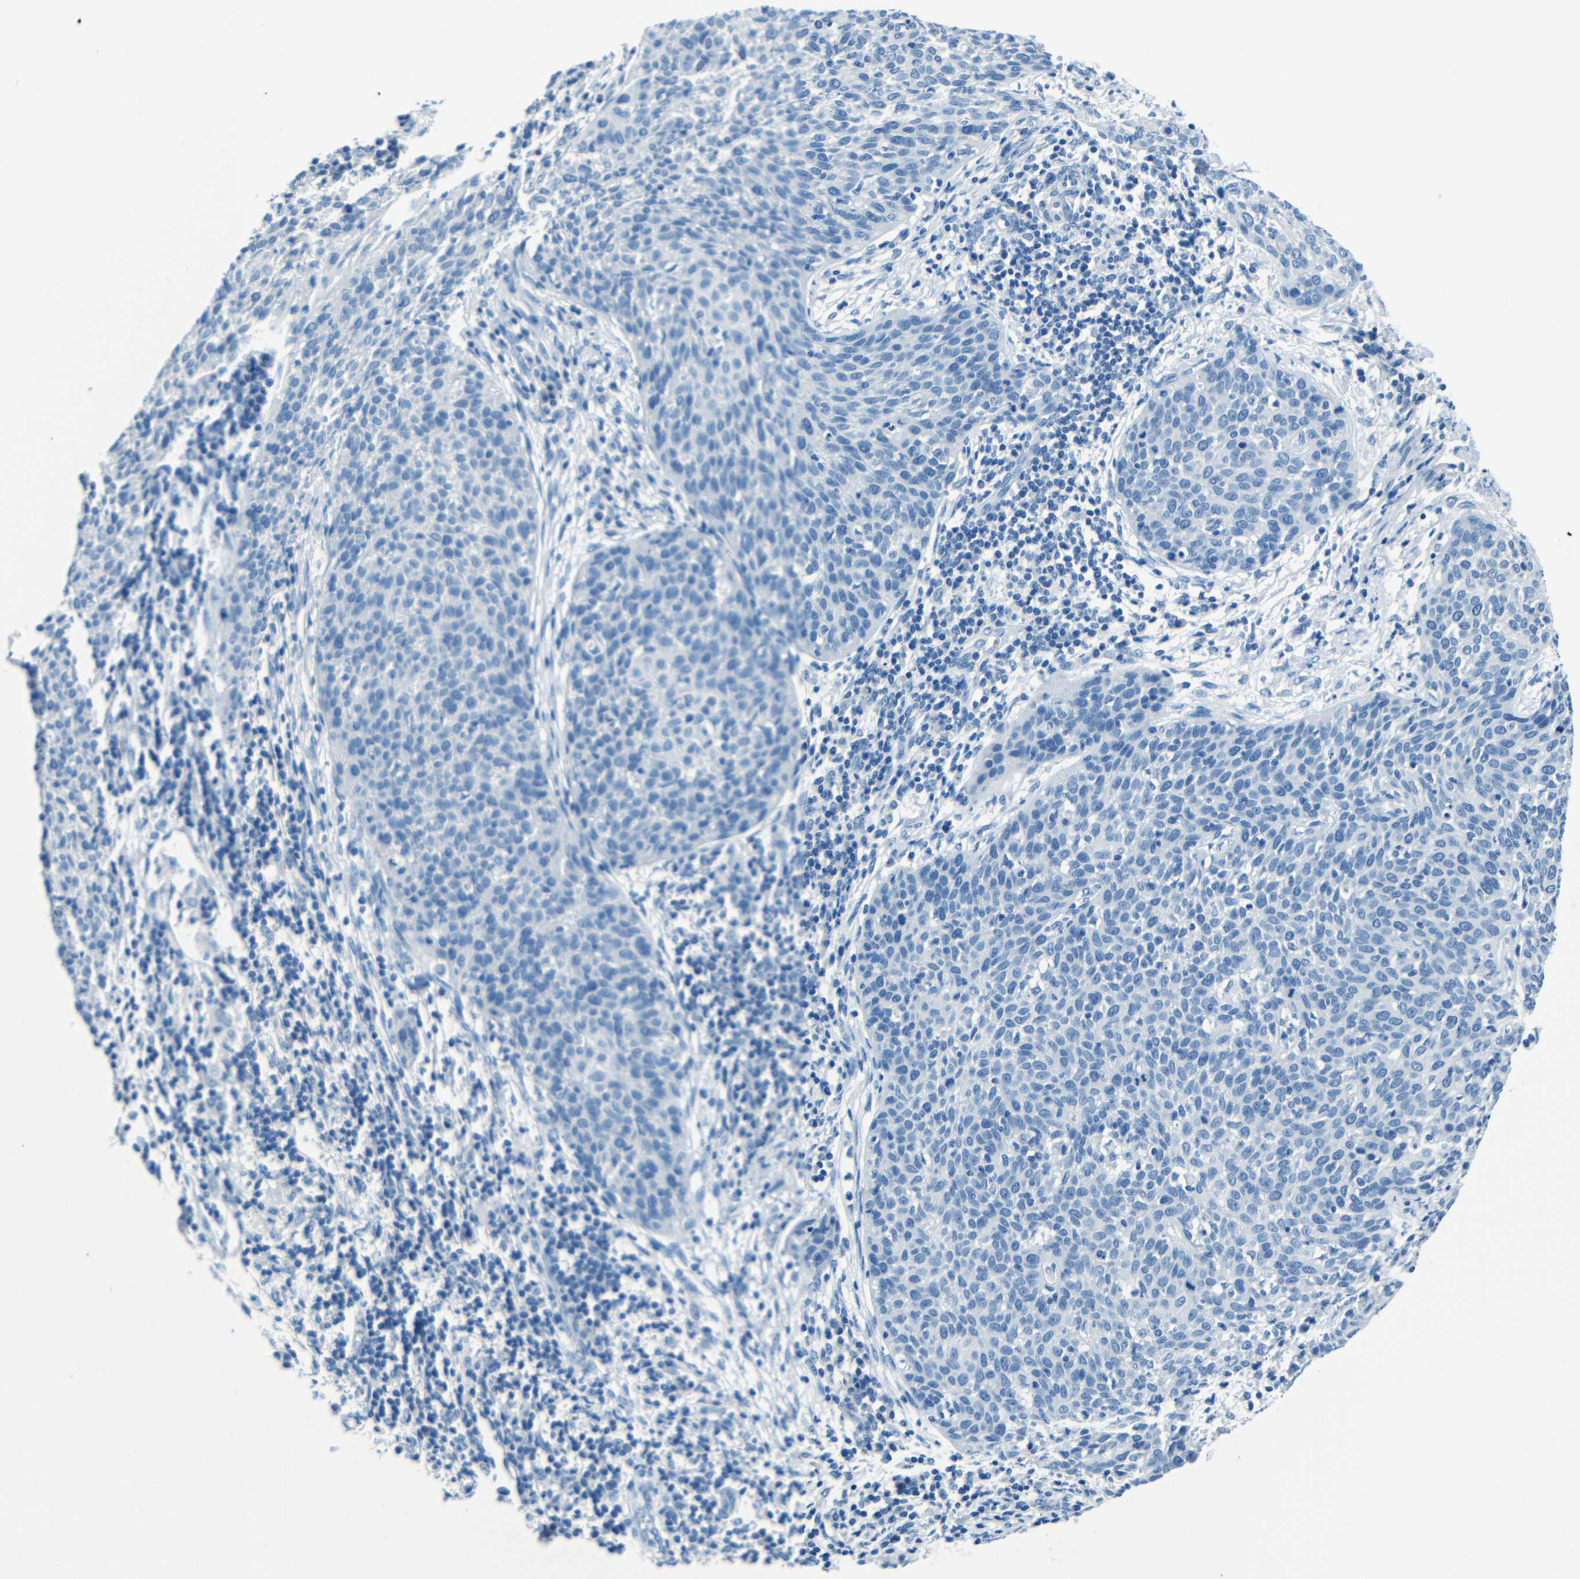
{"staining": {"intensity": "negative", "quantity": "none", "location": "none"}, "tissue": "cervical cancer", "cell_type": "Tumor cells", "image_type": "cancer", "snomed": [{"axis": "morphology", "description": "Squamous cell carcinoma, NOS"}, {"axis": "topography", "description": "Cervix"}], "caption": "Immunohistochemistry of squamous cell carcinoma (cervical) reveals no positivity in tumor cells.", "gene": "FBN2", "patient": {"sex": "female", "age": 38}}